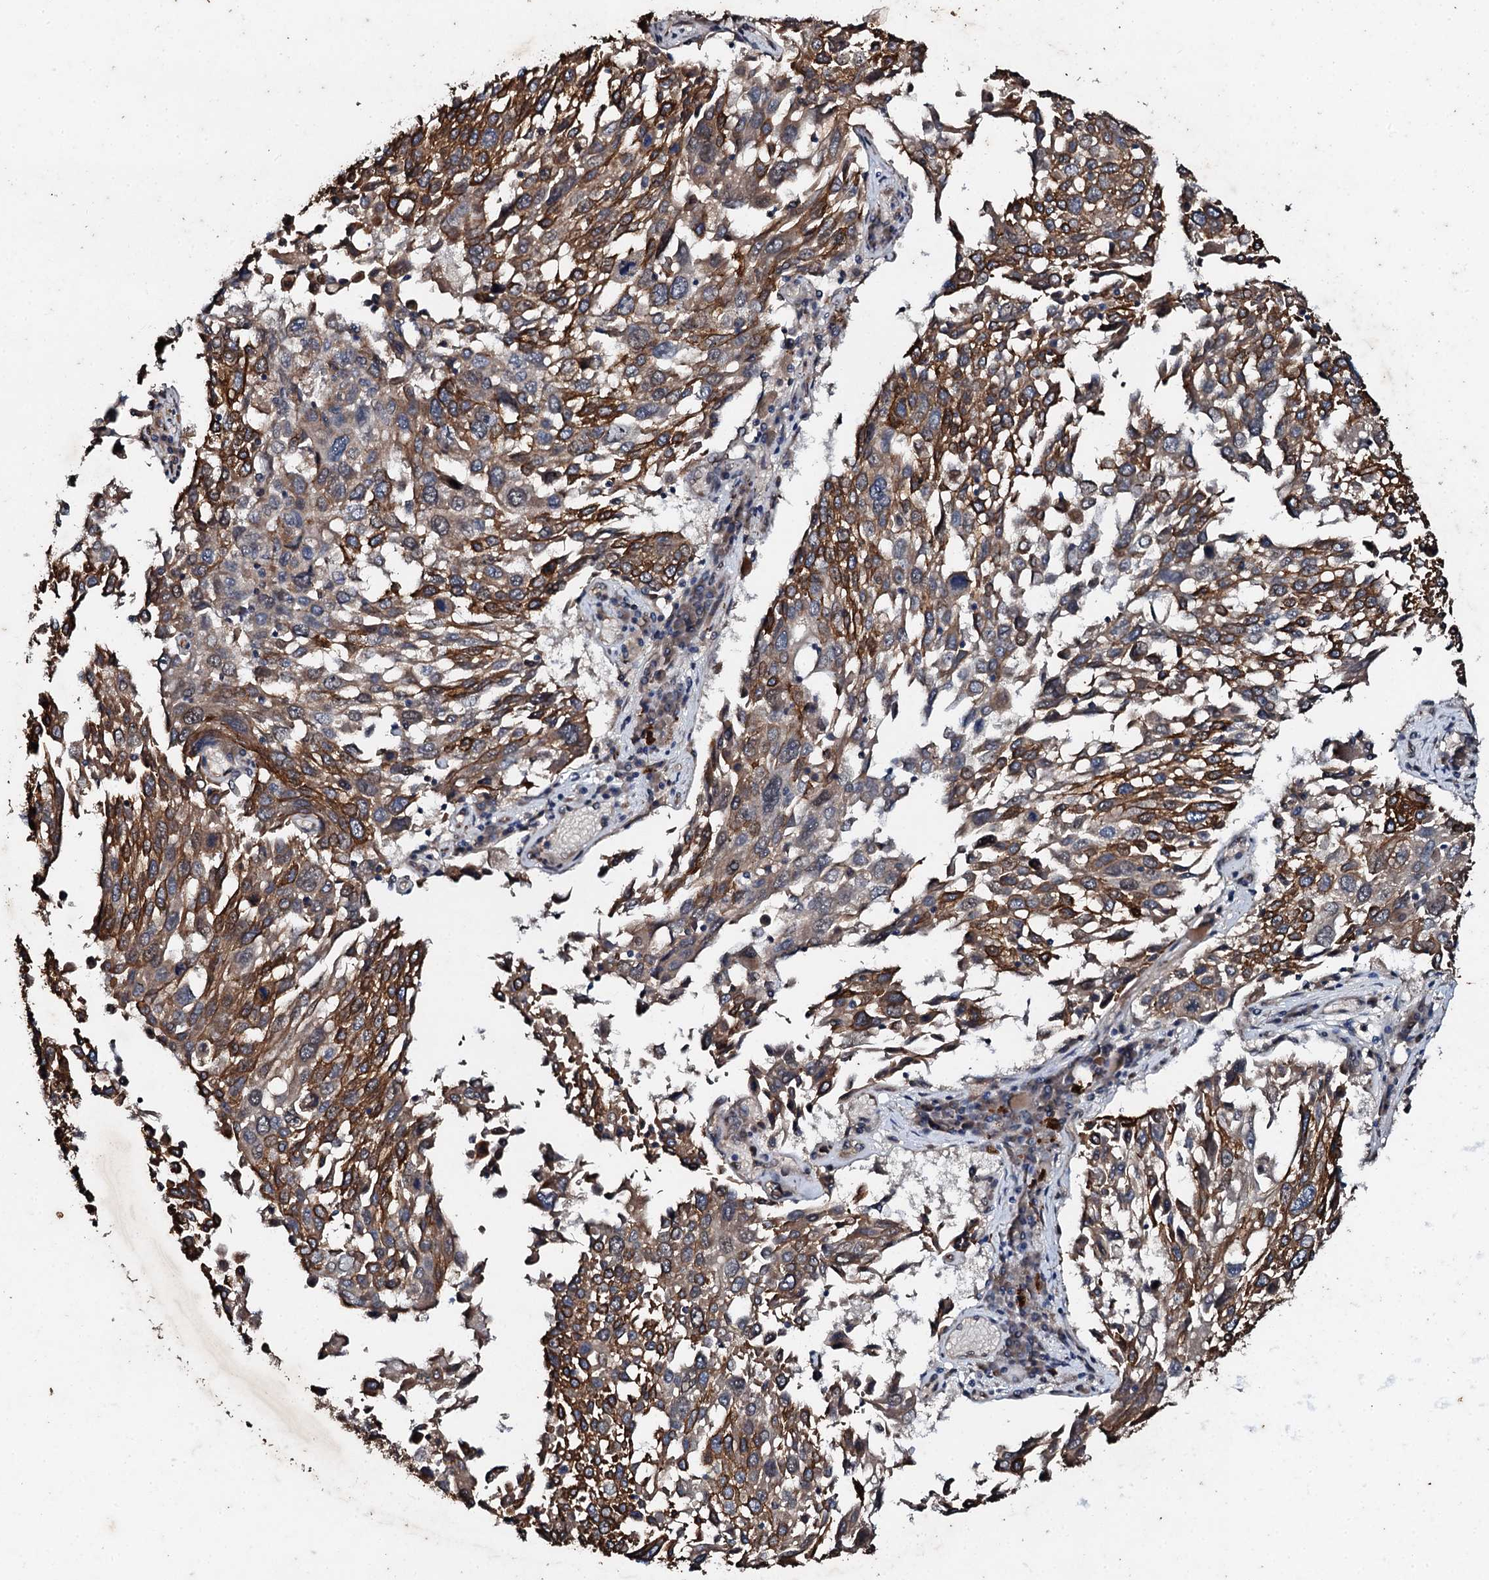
{"staining": {"intensity": "moderate", "quantity": ">75%", "location": "cytoplasmic/membranous"}, "tissue": "lung cancer", "cell_type": "Tumor cells", "image_type": "cancer", "snomed": [{"axis": "morphology", "description": "Squamous cell carcinoma, NOS"}, {"axis": "topography", "description": "Lung"}], "caption": "Human squamous cell carcinoma (lung) stained with a protein marker shows moderate staining in tumor cells.", "gene": "ADAMTS10", "patient": {"sex": "male", "age": 65}}